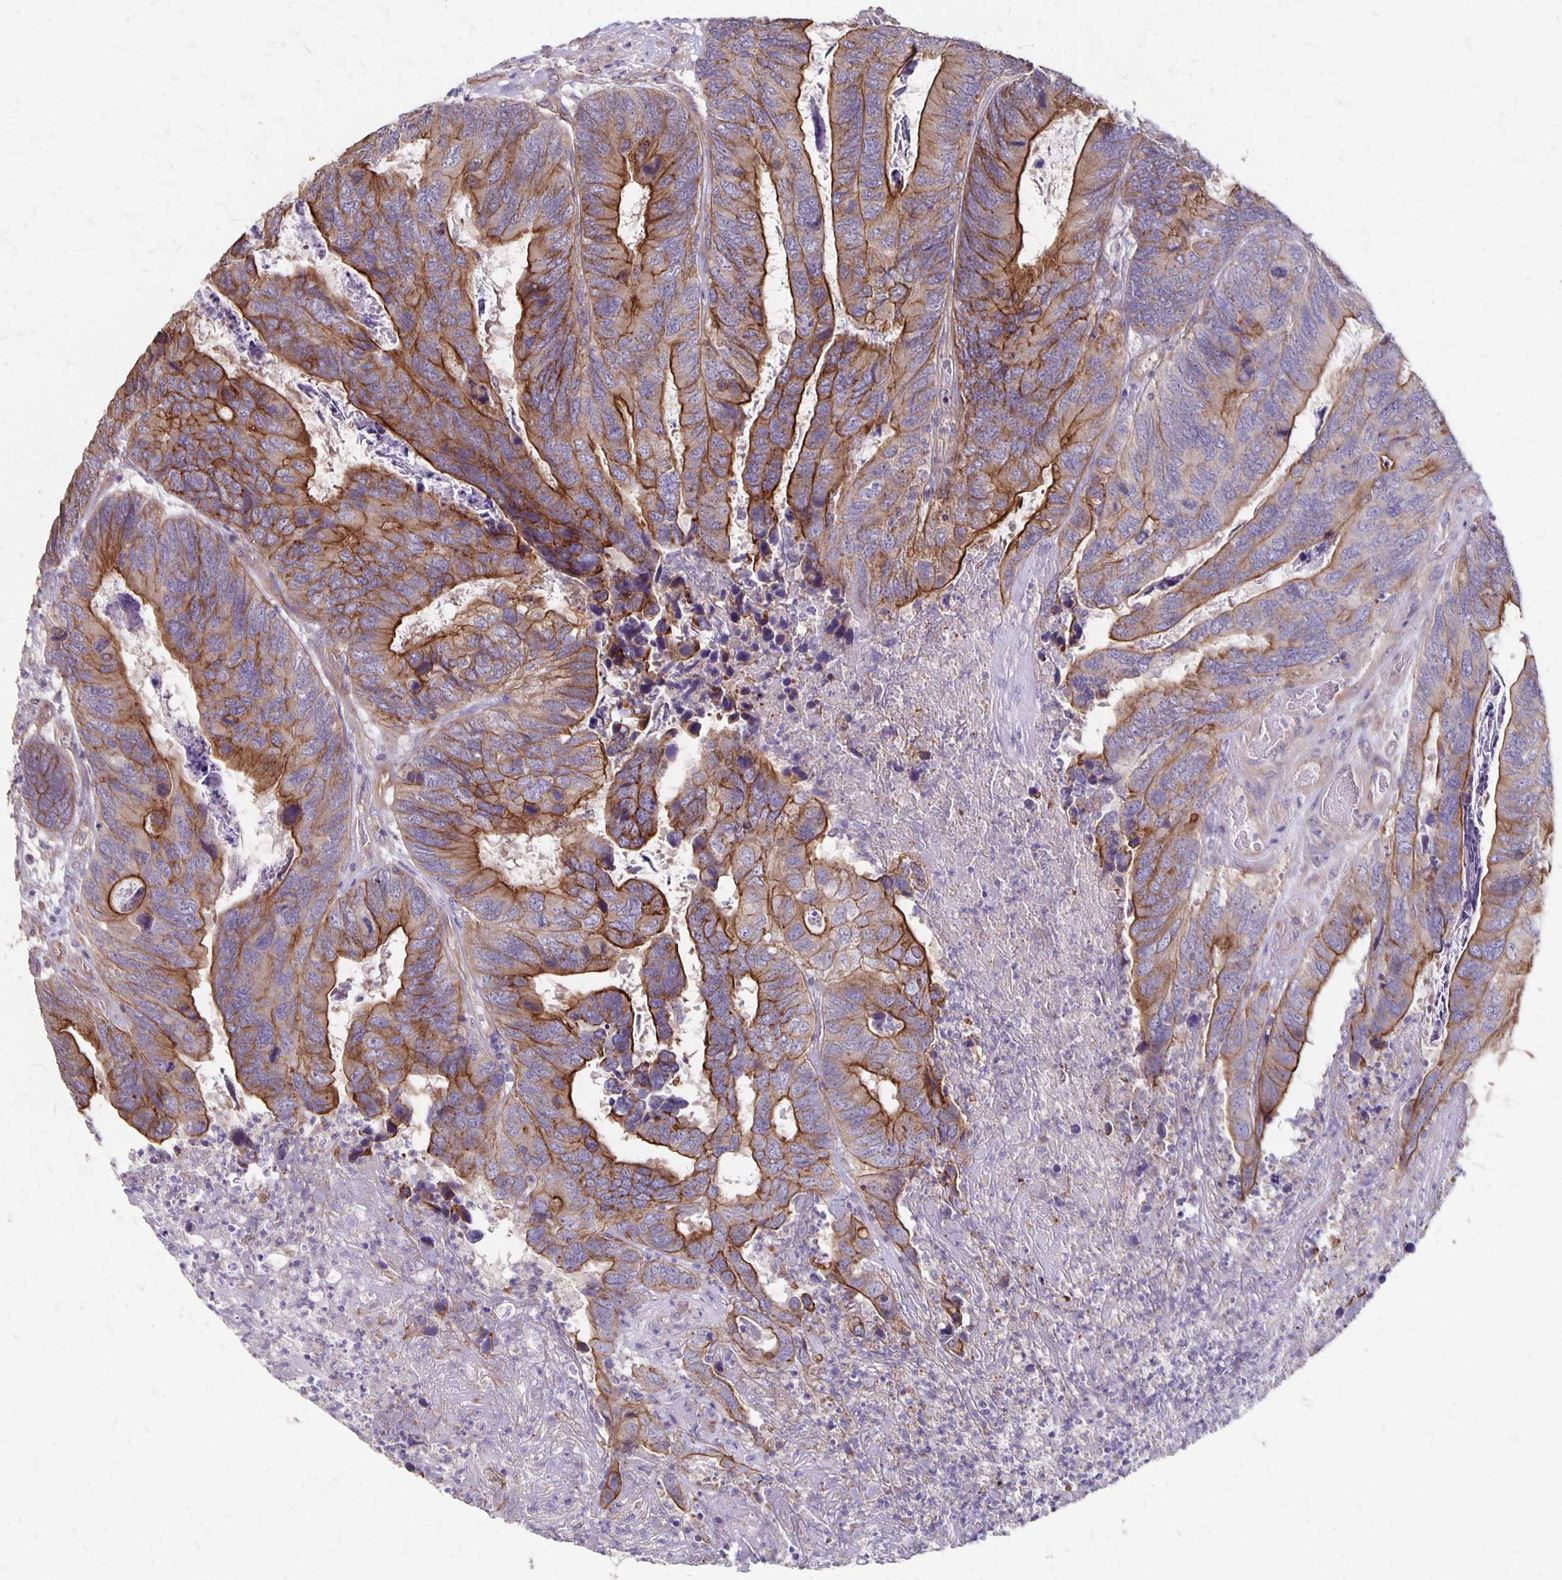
{"staining": {"intensity": "strong", "quantity": "25%-75%", "location": "cytoplasmic/membranous"}, "tissue": "colorectal cancer", "cell_type": "Tumor cells", "image_type": "cancer", "snomed": [{"axis": "morphology", "description": "Adenocarcinoma, NOS"}, {"axis": "topography", "description": "Colon"}], "caption": "This micrograph reveals IHC staining of human colorectal cancer (adenocarcinoma), with high strong cytoplasmic/membranous expression in approximately 25%-75% of tumor cells.", "gene": "PPP1R3E", "patient": {"sex": "female", "age": 67}}